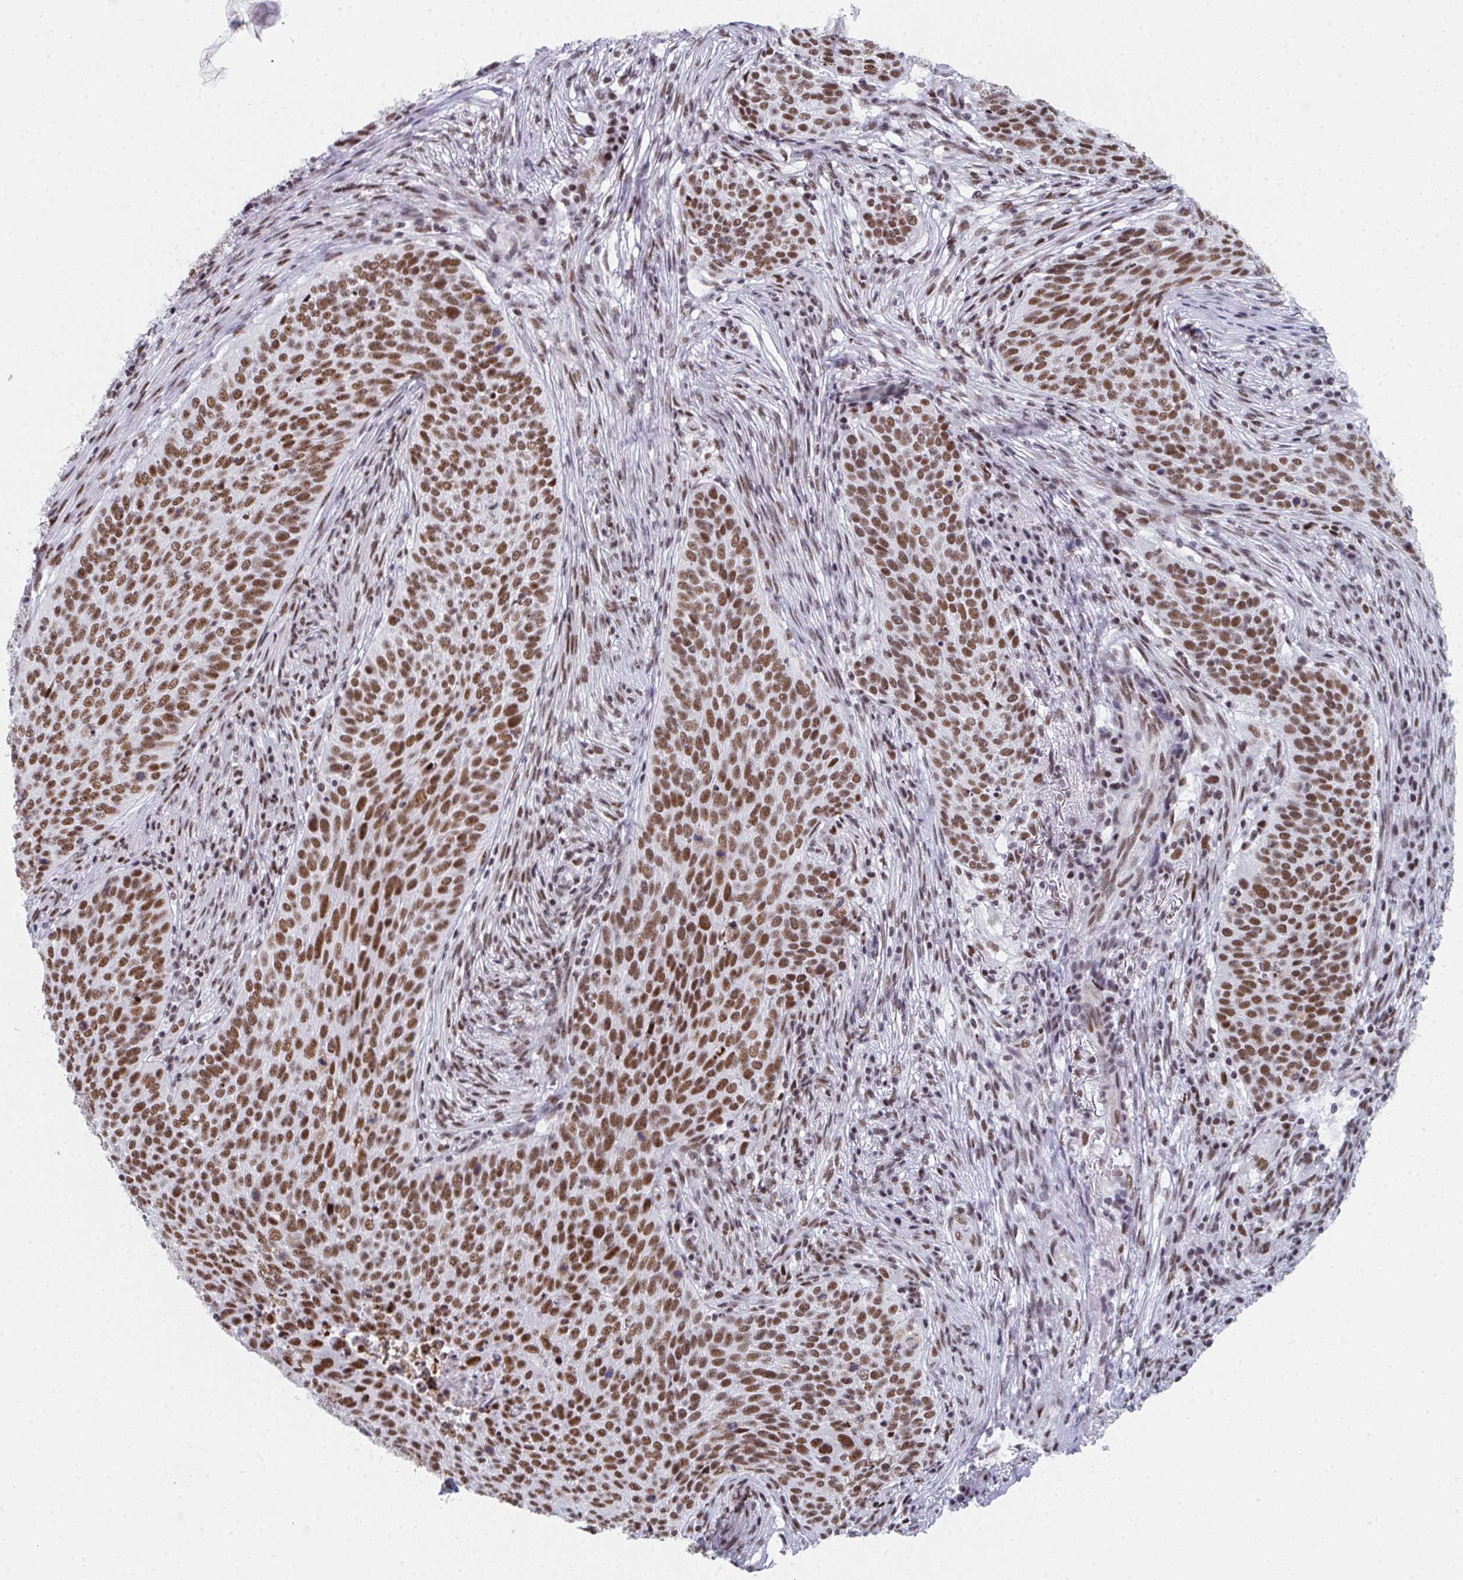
{"staining": {"intensity": "moderate", "quantity": ">75%", "location": "nuclear"}, "tissue": "lung cancer", "cell_type": "Tumor cells", "image_type": "cancer", "snomed": [{"axis": "morphology", "description": "Squamous cell carcinoma, NOS"}, {"axis": "topography", "description": "Lung"}], "caption": "Immunohistochemistry image of neoplastic tissue: lung cancer stained using immunohistochemistry (IHC) exhibits medium levels of moderate protein expression localized specifically in the nuclear of tumor cells, appearing as a nuclear brown color.", "gene": "SNRNP70", "patient": {"sex": "male", "age": 63}}